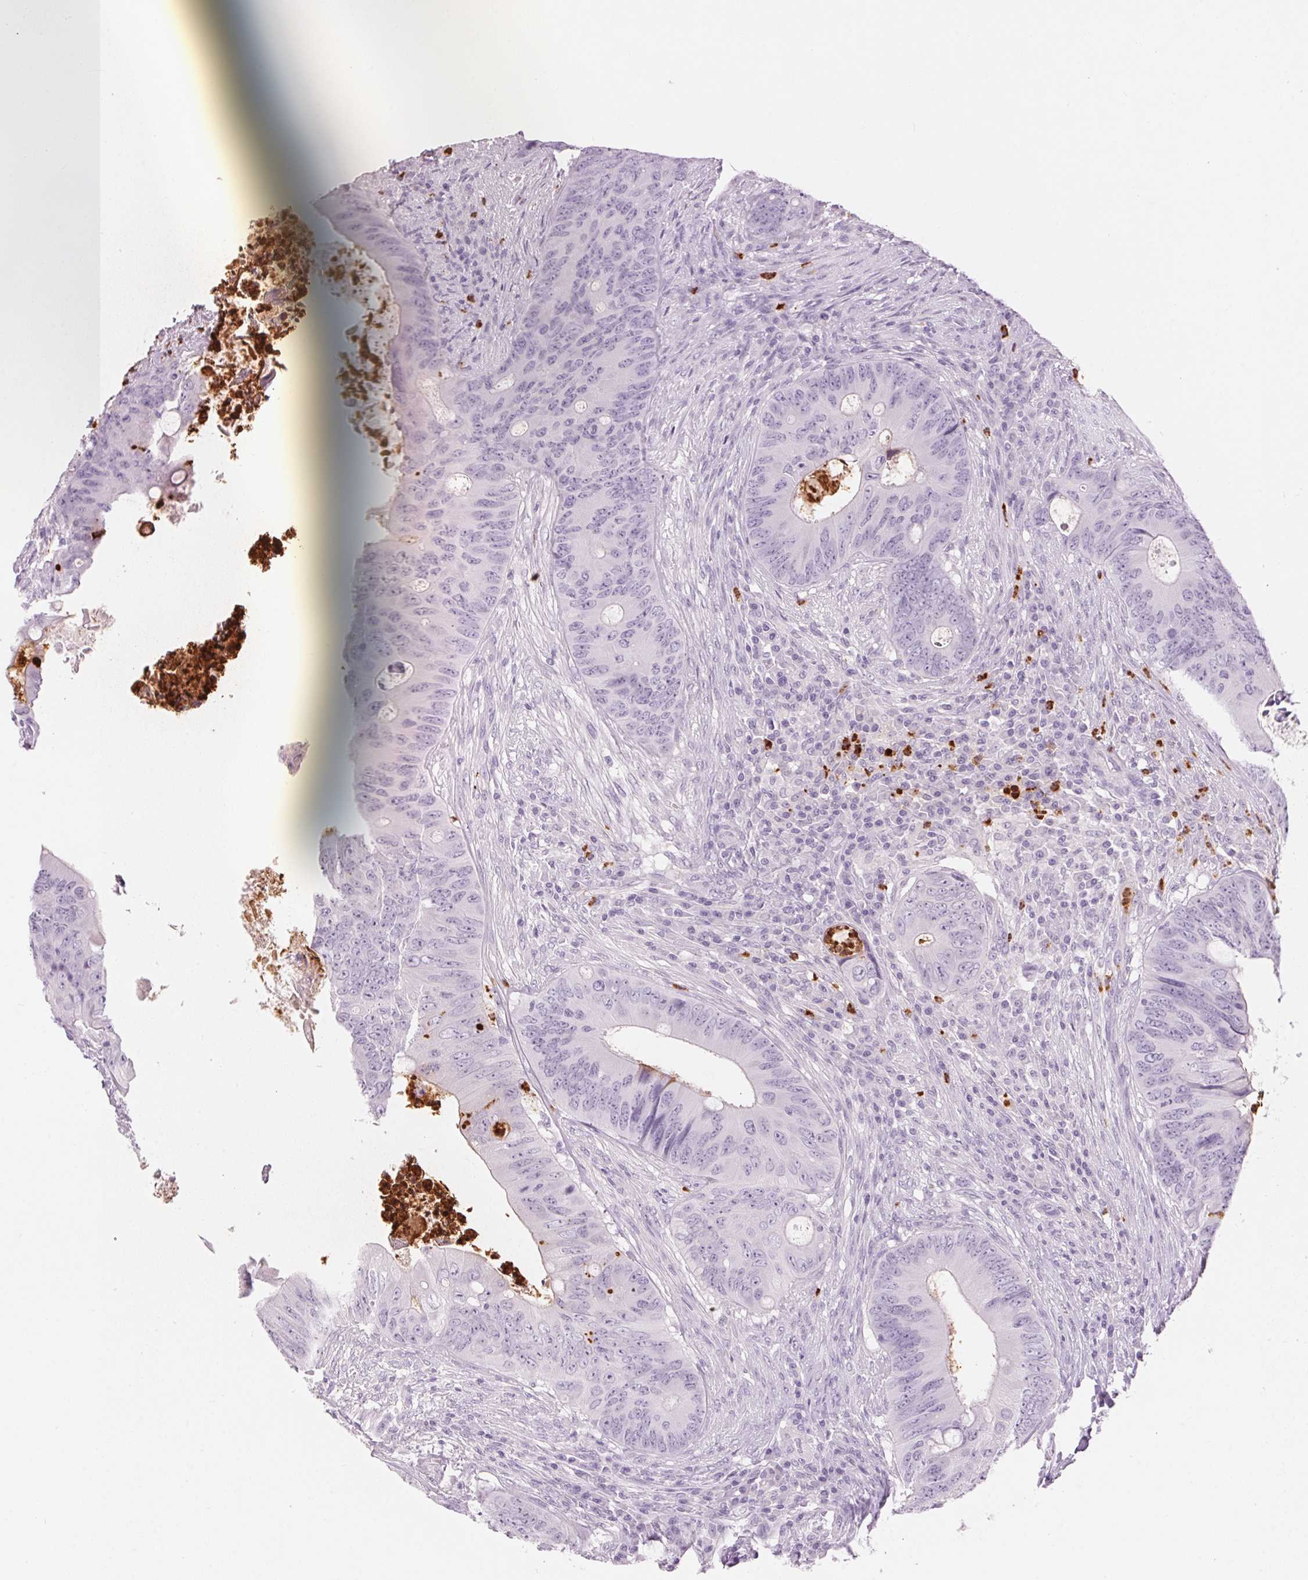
{"staining": {"intensity": "negative", "quantity": "none", "location": "none"}, "tissue": "colorectal cancer", "cell_type": "Tumor cells", "image_type": "cancer", "snomed": [{"axis": "morphology", "description": "Adenocarcinoma, NOS"}, {"axis": "topography", "description": "Colon"}], "caption": "Tumor cells are negative for protein expression in human colorectal adenocarcinoma. The staining is performed using DAB (3,3'-diaminobenzidine) brown chromogen with nuclei counter-stained in using hematoxylin.", "gene": "KLK7", "patient": {"sex": "female", "age": 74}}